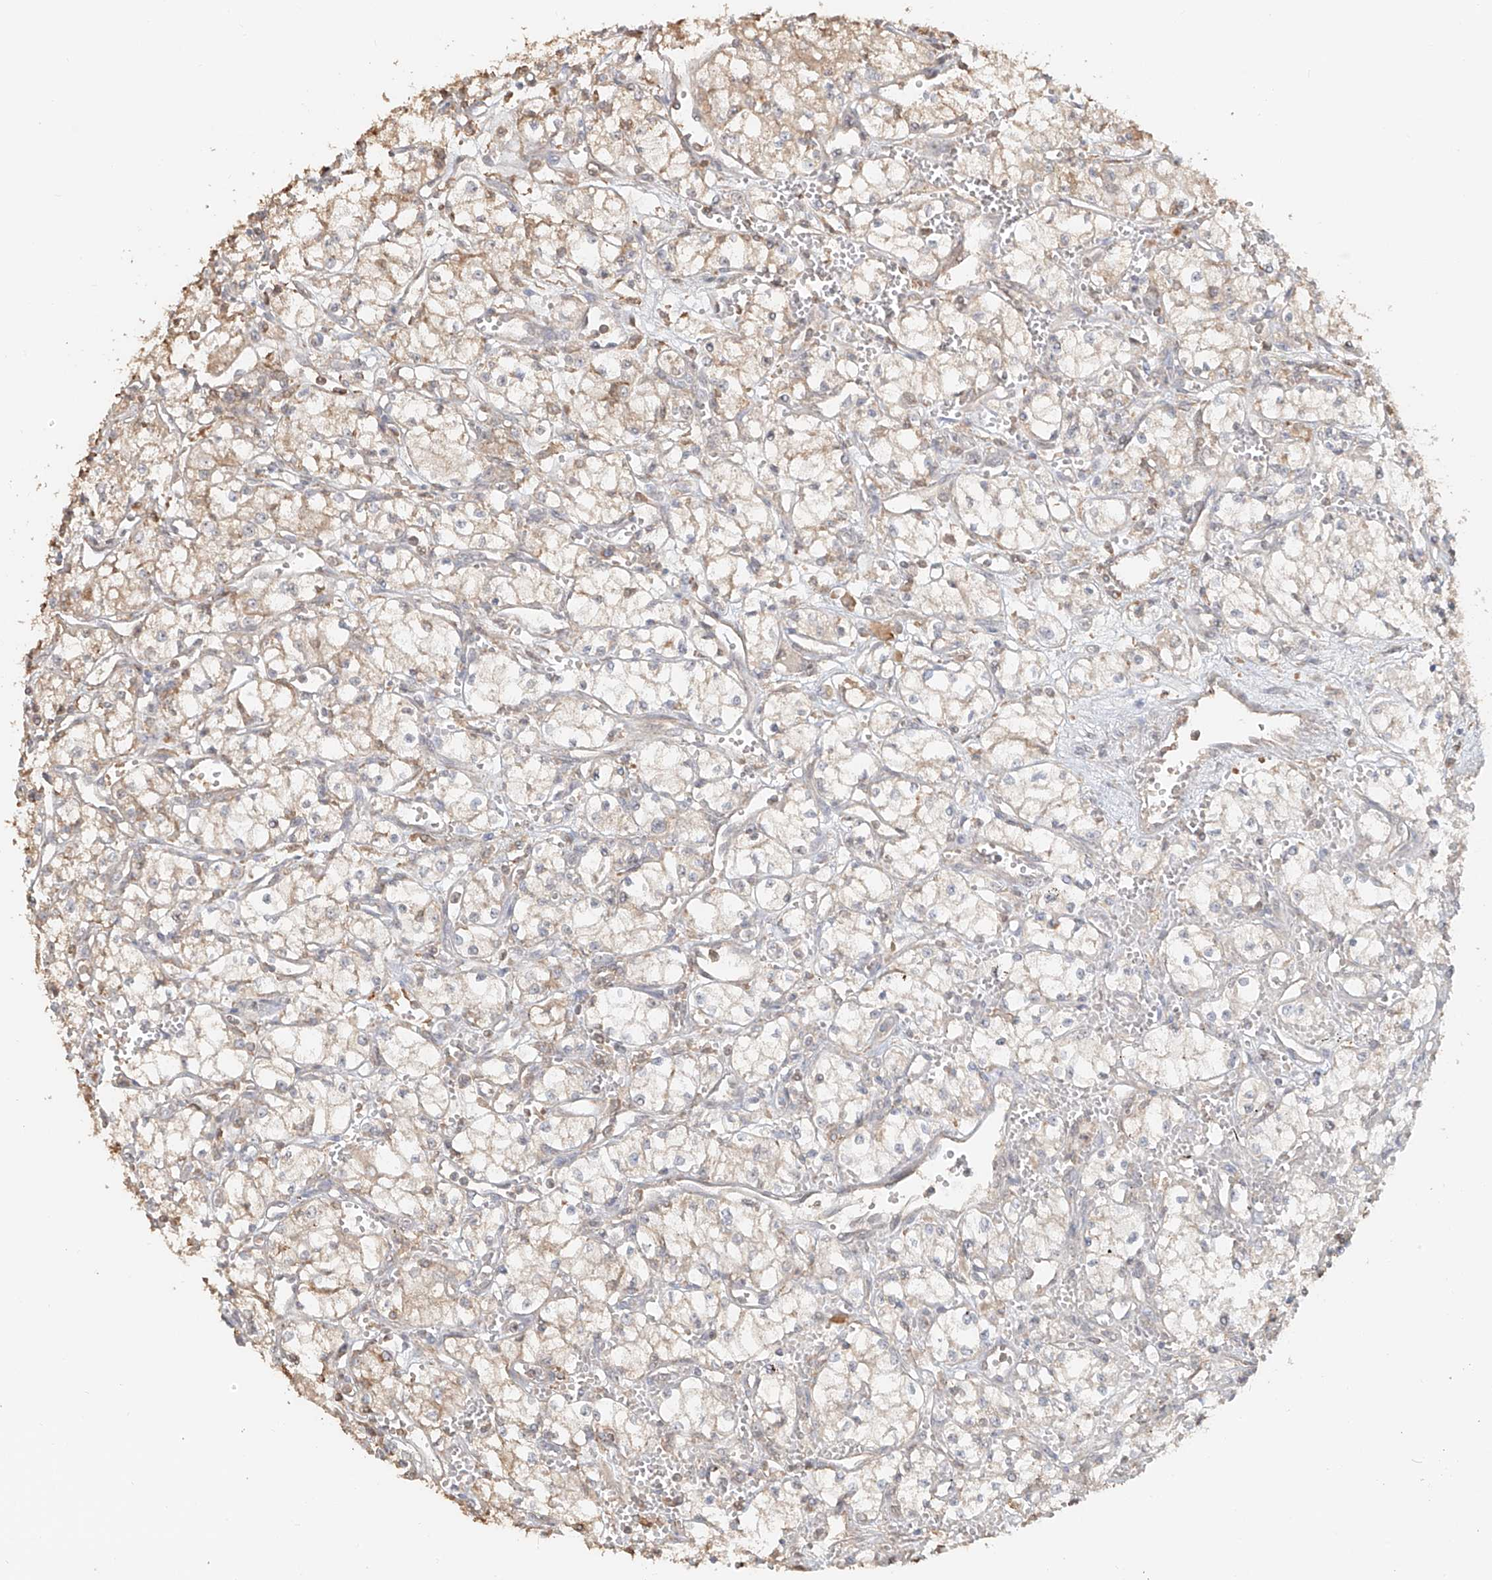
{"staining": {"intensity": "weak", "quantity": "25%-75%", "location": "cytoplasmic/membranous"}, "tissue": "renal cancer", "cell_type": "Tumor cells", "image_type": "cancer", "snomed": [{"axis": "morphology", "description": "Normal tissue, NOS"}, {"axis": "morphology", "description": "Adenocarcinoma, NOS"}, {"axis": "topography", "description": "Kidney"}], "caption": "Human renal cancer (adenocarcinoma) stained with a protein marker demonstrates weak staining in tumor cells.", "gene": "NPHS1", "patient": {"sex": "male", "age": 59}}